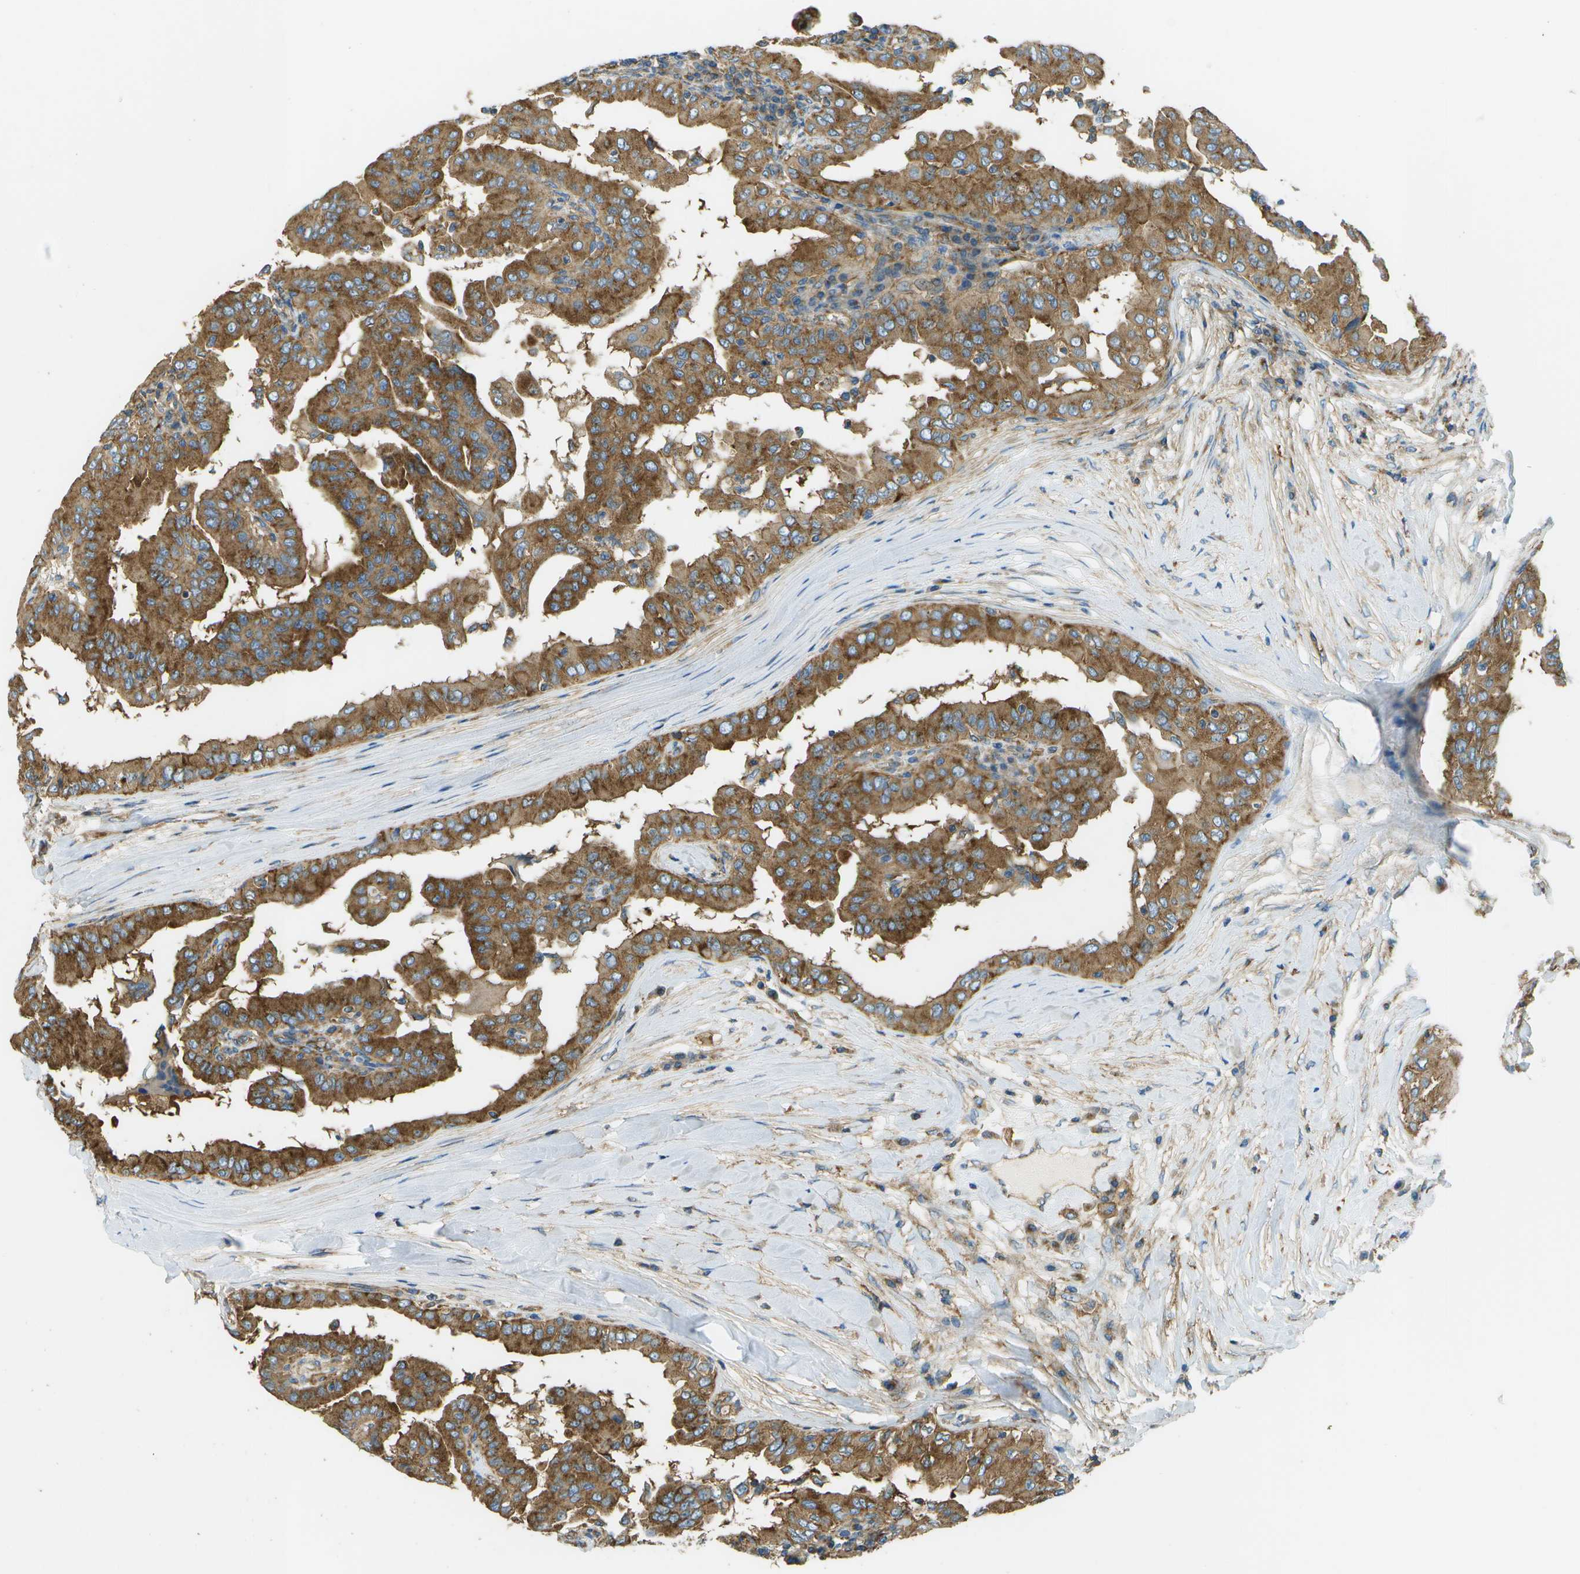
{"staining": {"intensity": "strong", "quantity": ">75%", "location": "cytoplasmic/membranous"}, "tissue": "thyroid cancer", "cell_type": "Tumor cells", "image_type": "cancer", "snomed": [{"axis": "morphology", "description": "Papillary adenocarcinoma, NOS"}, {"axis": "topography", "description": "Thyroid gland"}], "caption": "Protein staining of papillary adenocarcinoma (thyroid) tissue shows strong cytoplasmic/membranous expression in approximately >75% of tumor cells.", "gene": "CLTC", "patient": {"sex": "male", "age": 33}}